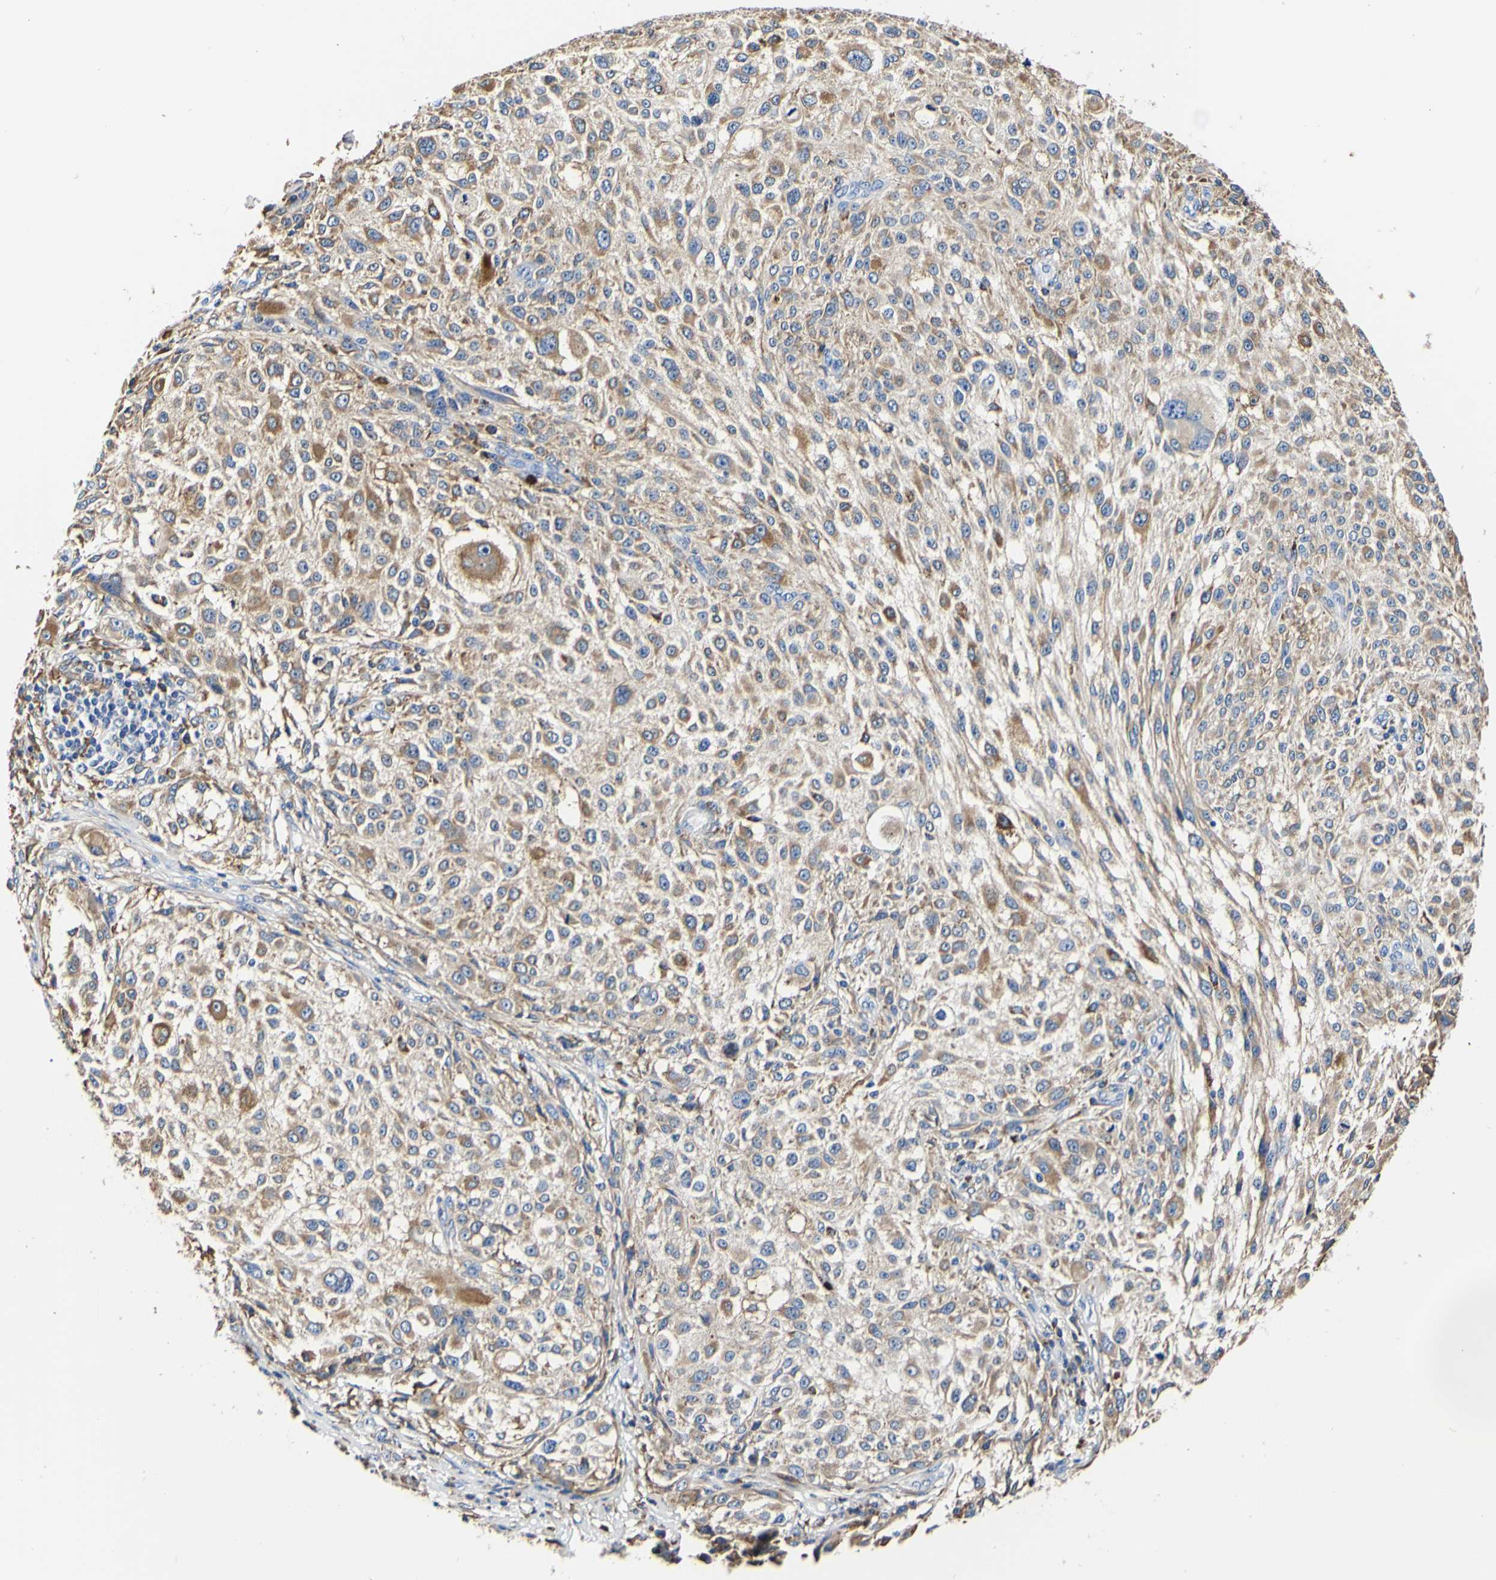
{"staining": {"intensity": "moderate", "quantity": "25%-75%", "location": "cytoplasmic/membranous"}, "tissue": "melanoma", "cell_type": "Tumor cells", "image_type": "cancer", "snomed": [{"axis": "morphology", "description": "Necrosis, NOS"}, {"axis": "morphology", "description": "Malignant melanoma, NOS"}, {"axis": "topography", "description": "Skin"}], "caption": "This histopathology image reveals immunohistochemistry (IHC) staining of malignant melanoma, with medium moderate cytoplasmic/membranous staining in about 25%-75% of tumor cells.", "gene": "P4HB", "patient": {"sex": "female", "age": 87}}